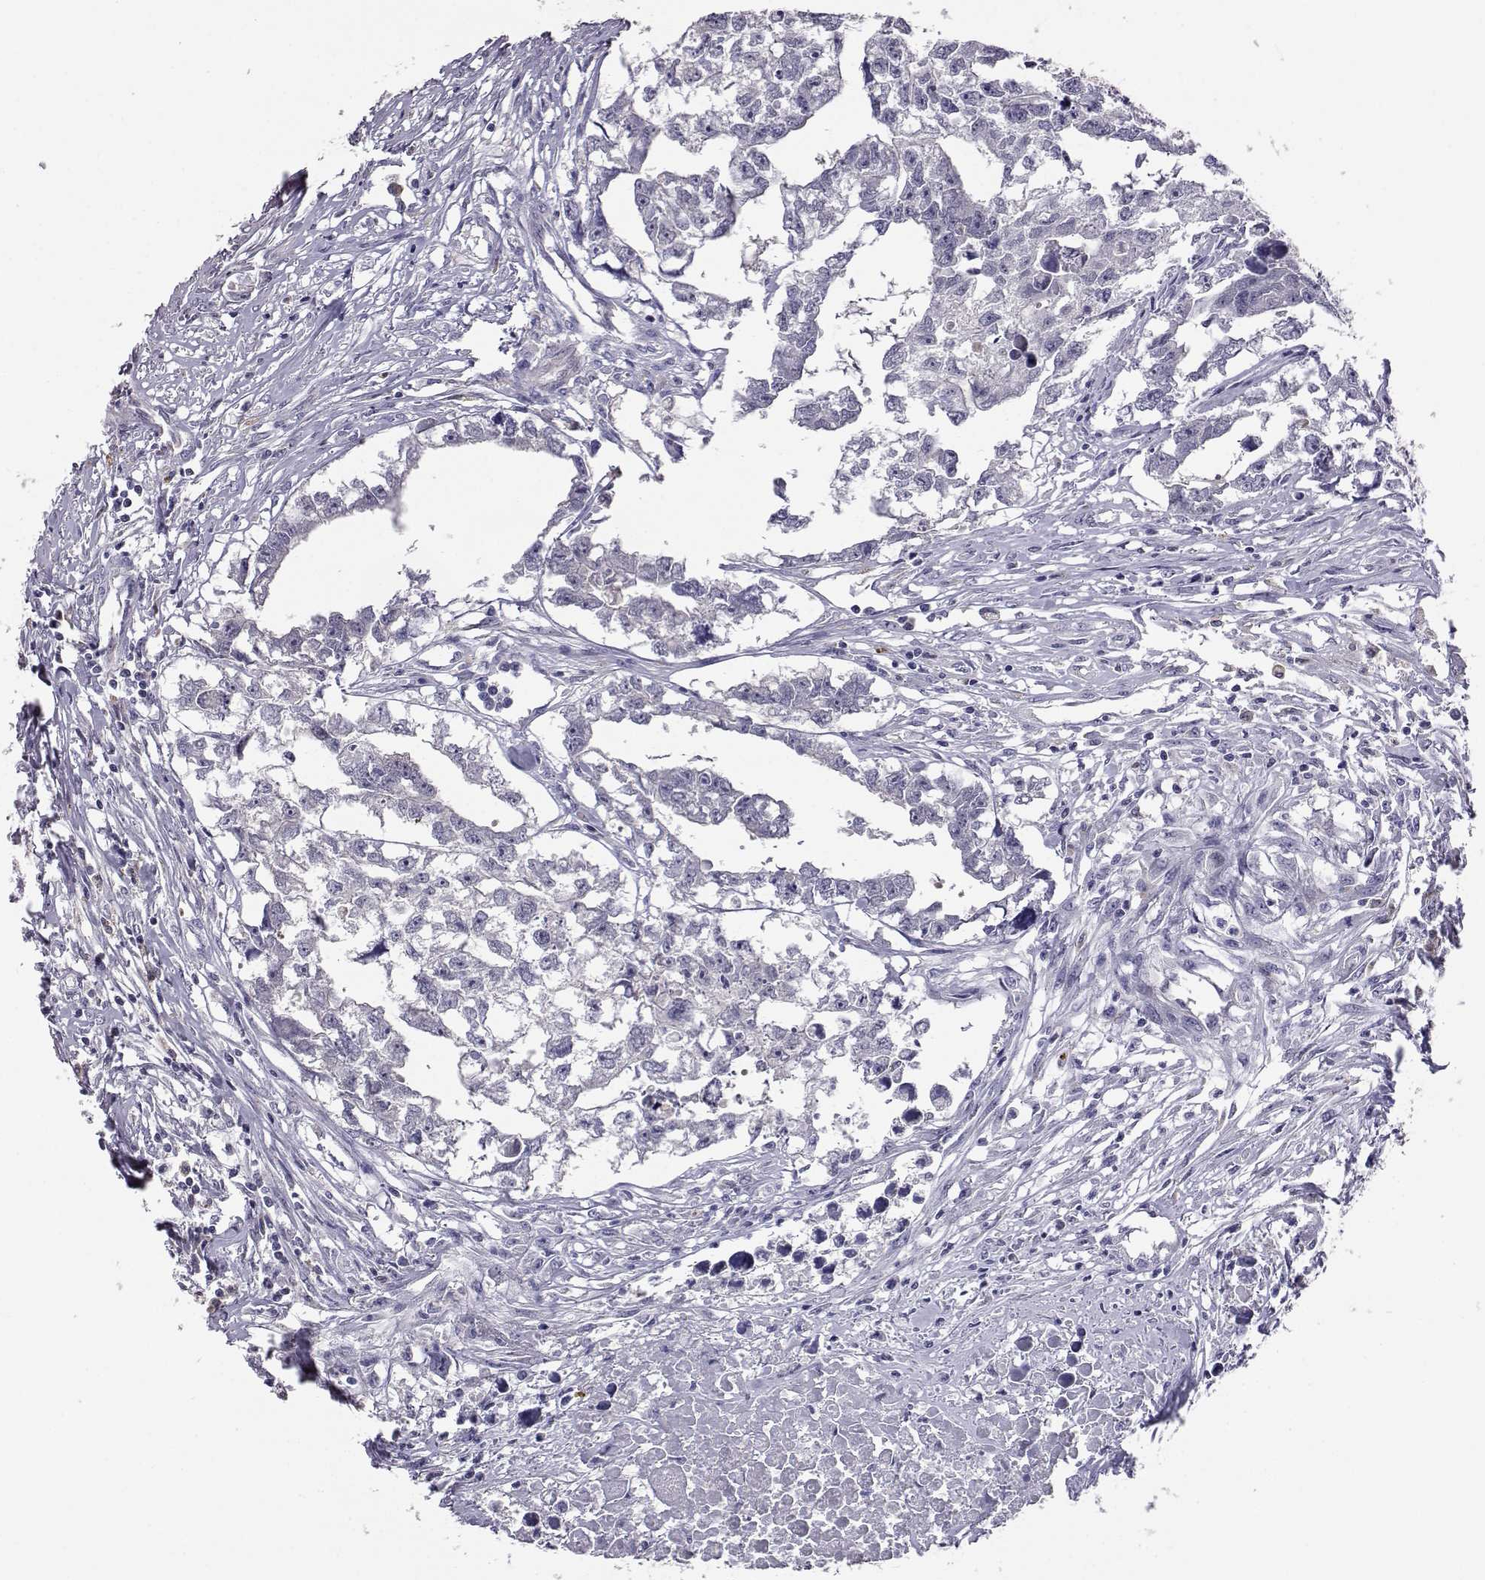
{"staining": {"intensity": "negative", "quantity": "none", "location": "none"}, "tissue": "testis cancer", "cell_type": "Tumor cells", "image_type": "cancer", "snomed": [{"axis": "morphology", "description": "Carcinoma, Embryonal, NOS"}, {"axis": "morphology", "description": "Teratoma, malignant, NOS"}, {"axis": "topography", "description": "Testis"}], "caption": "The micrograph exhibits no significant positivity in tumor cells of testis teratoma (malignant).", "gene": "AKR1B1", "patient": {"sex": "male", "age": 44}}